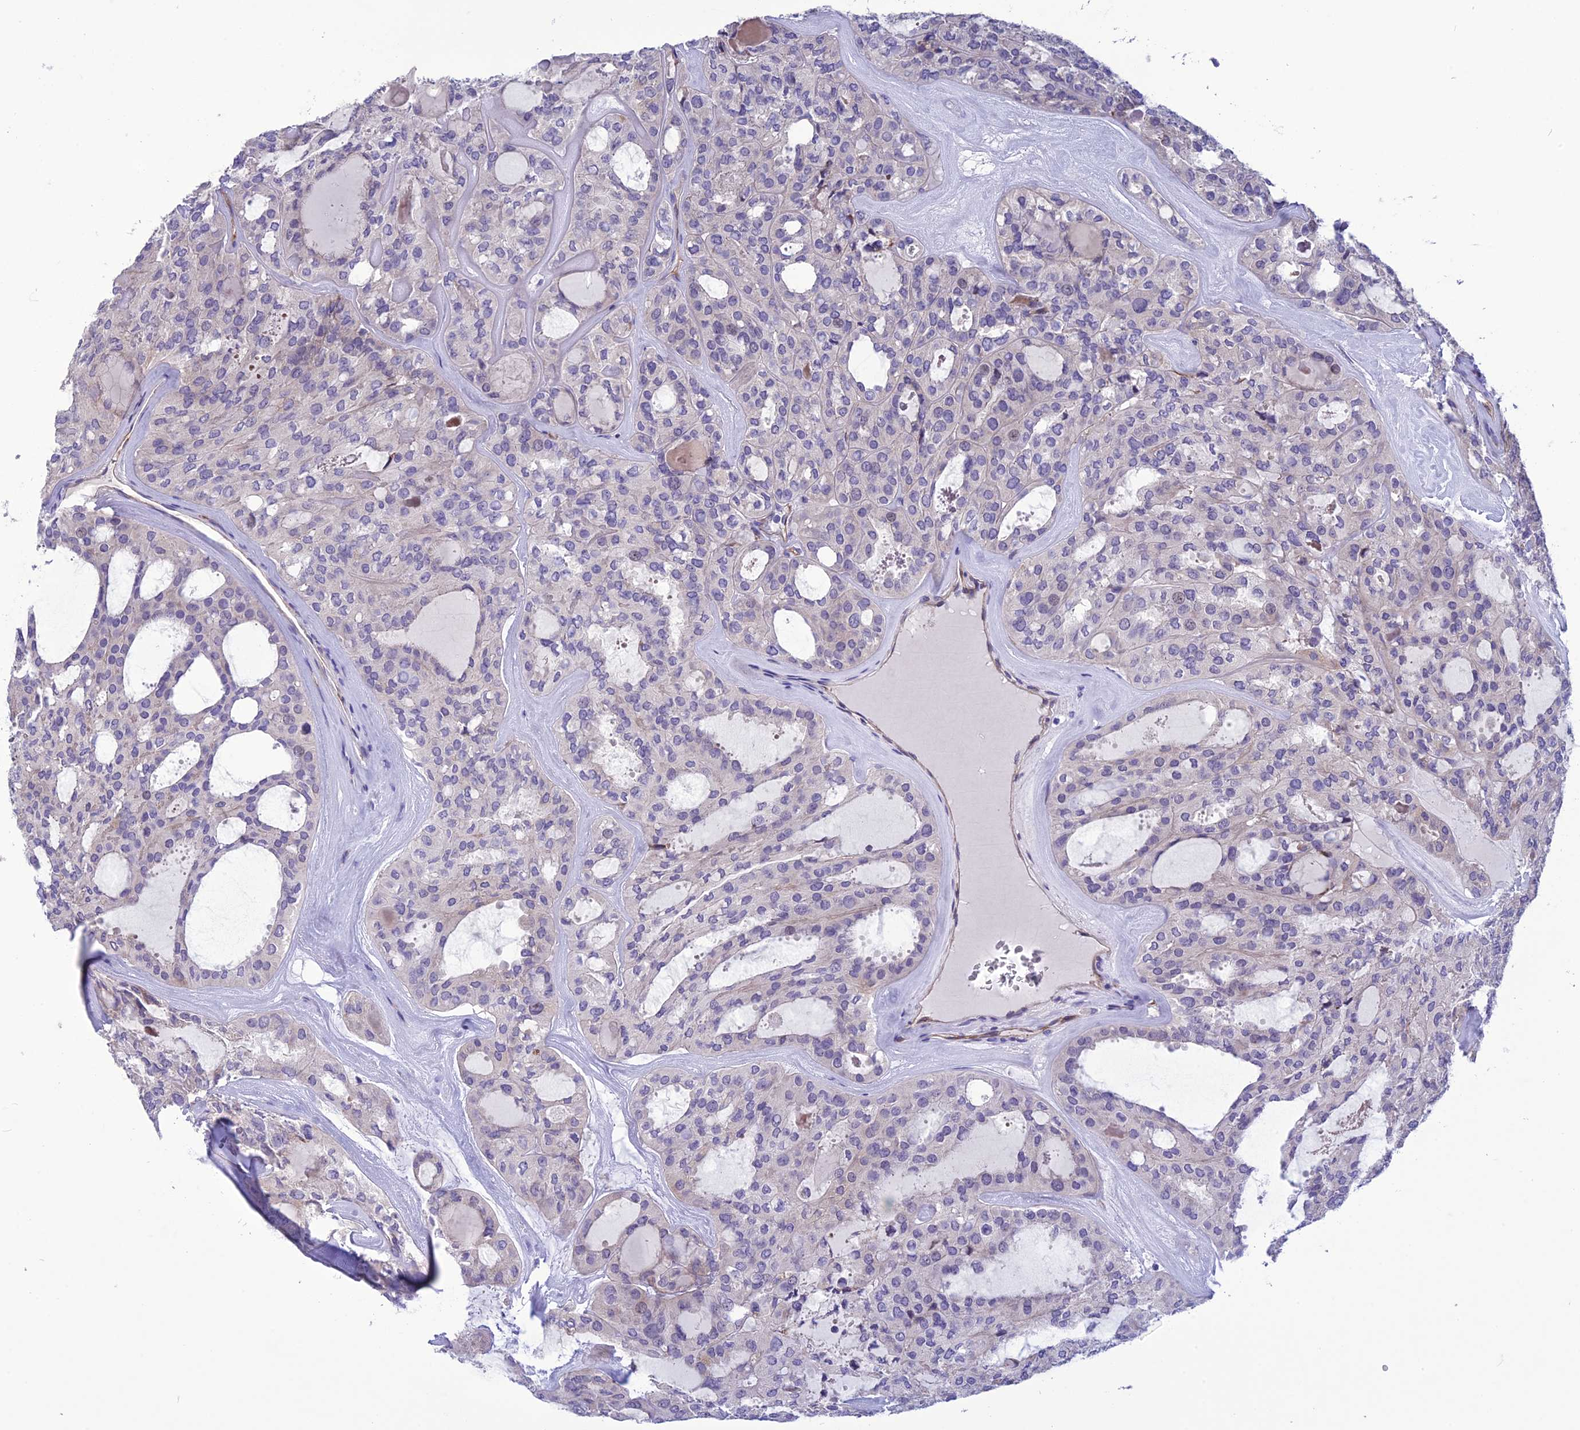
{"staining": {"intensity": "negative", "quantity": "none", "location": "none"}, "tissue": "thyroid cancer", "cell_type": "Tumor cells", "image_type": "cancer", "snomed": [{"axis": "morphology", "description": "Follicular adenoma carcinoma, NOS"}, {"axis": "topography", "description": "Thyroid gland"}], "caption": "Immunohistochemical staining of thyroid follicular adenoma carcinoma shows no significant positivity in tumor cells. (DAB (3,3'-diaminobenzidine) IHC, high magnification).", "gene": "PSMF1", "patient": {"sex": "male", "age": 75}}